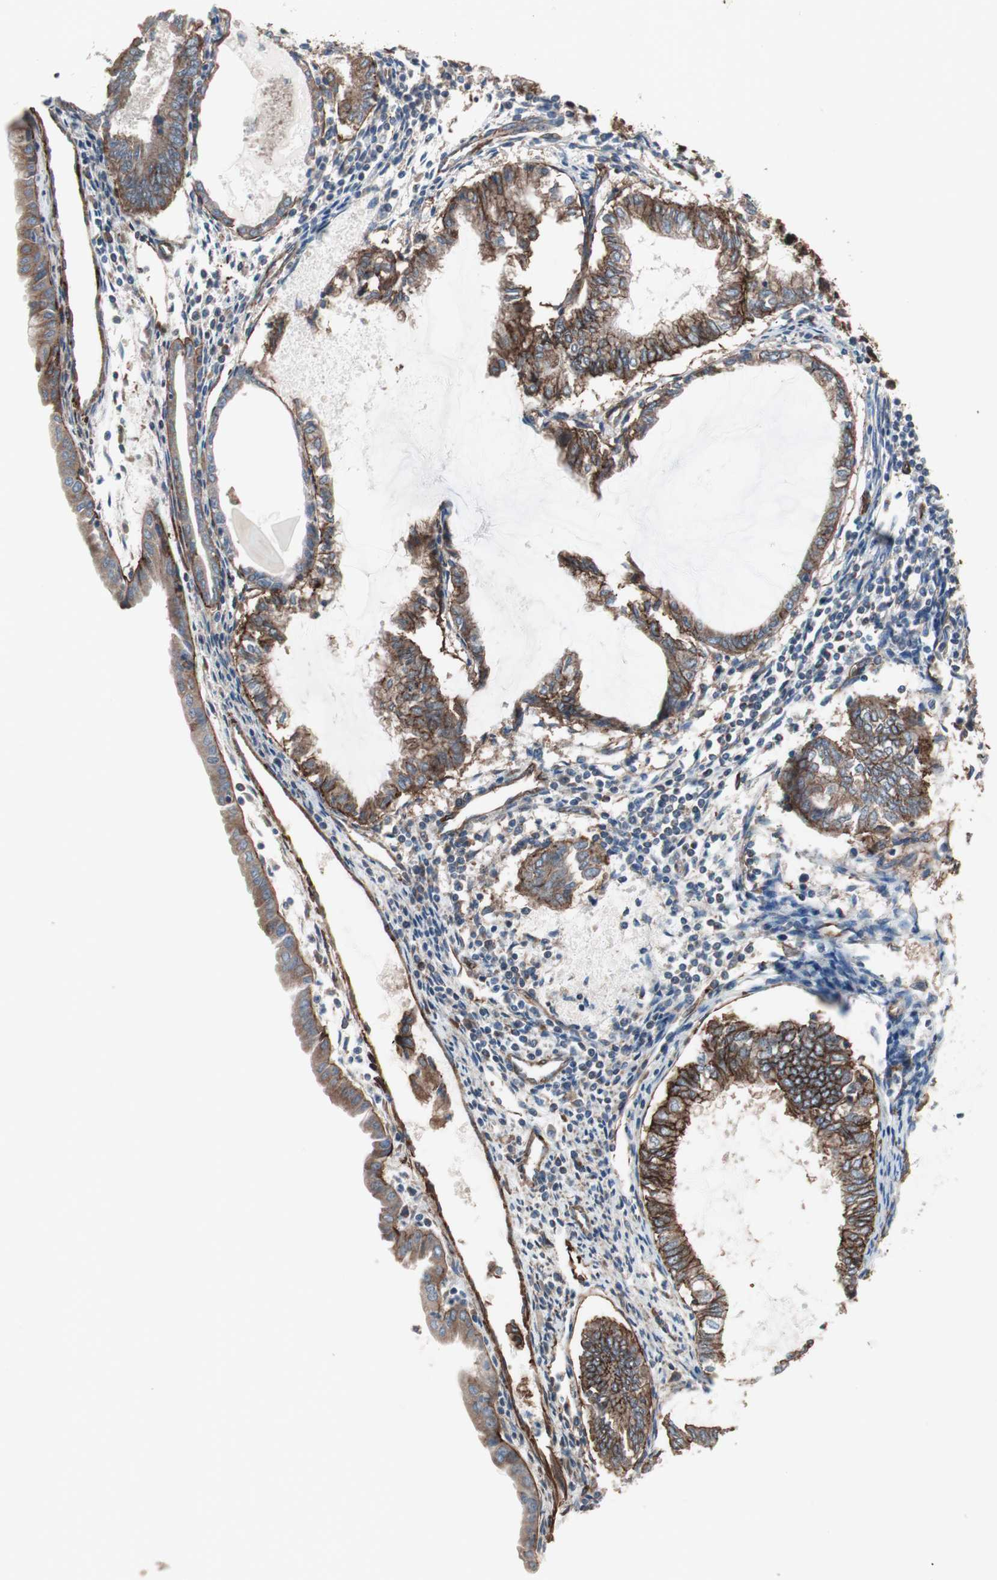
{"staining": {"intensity": "strong", "quantity": ">75%", "location": "cytoplasmic/membranous"}, "tissue": "endometrial cancer", "cell_type": "Tumor cells", "image_type": "cancer", "snomed": [{"axis": "morphology", "description": "Adenocarcinoma, NOS"}, {"axis": "topography", "description": "Endometrium"}], "caption": "Endometrial cancer (adenocarcinoma) stained for a protein (brown) shows strong cytoplasmic/membranous positive positivity in approximately >75% of tumor cells.", "gene": "GPSM2", "patient": {"sex": "female", "age": 86}}